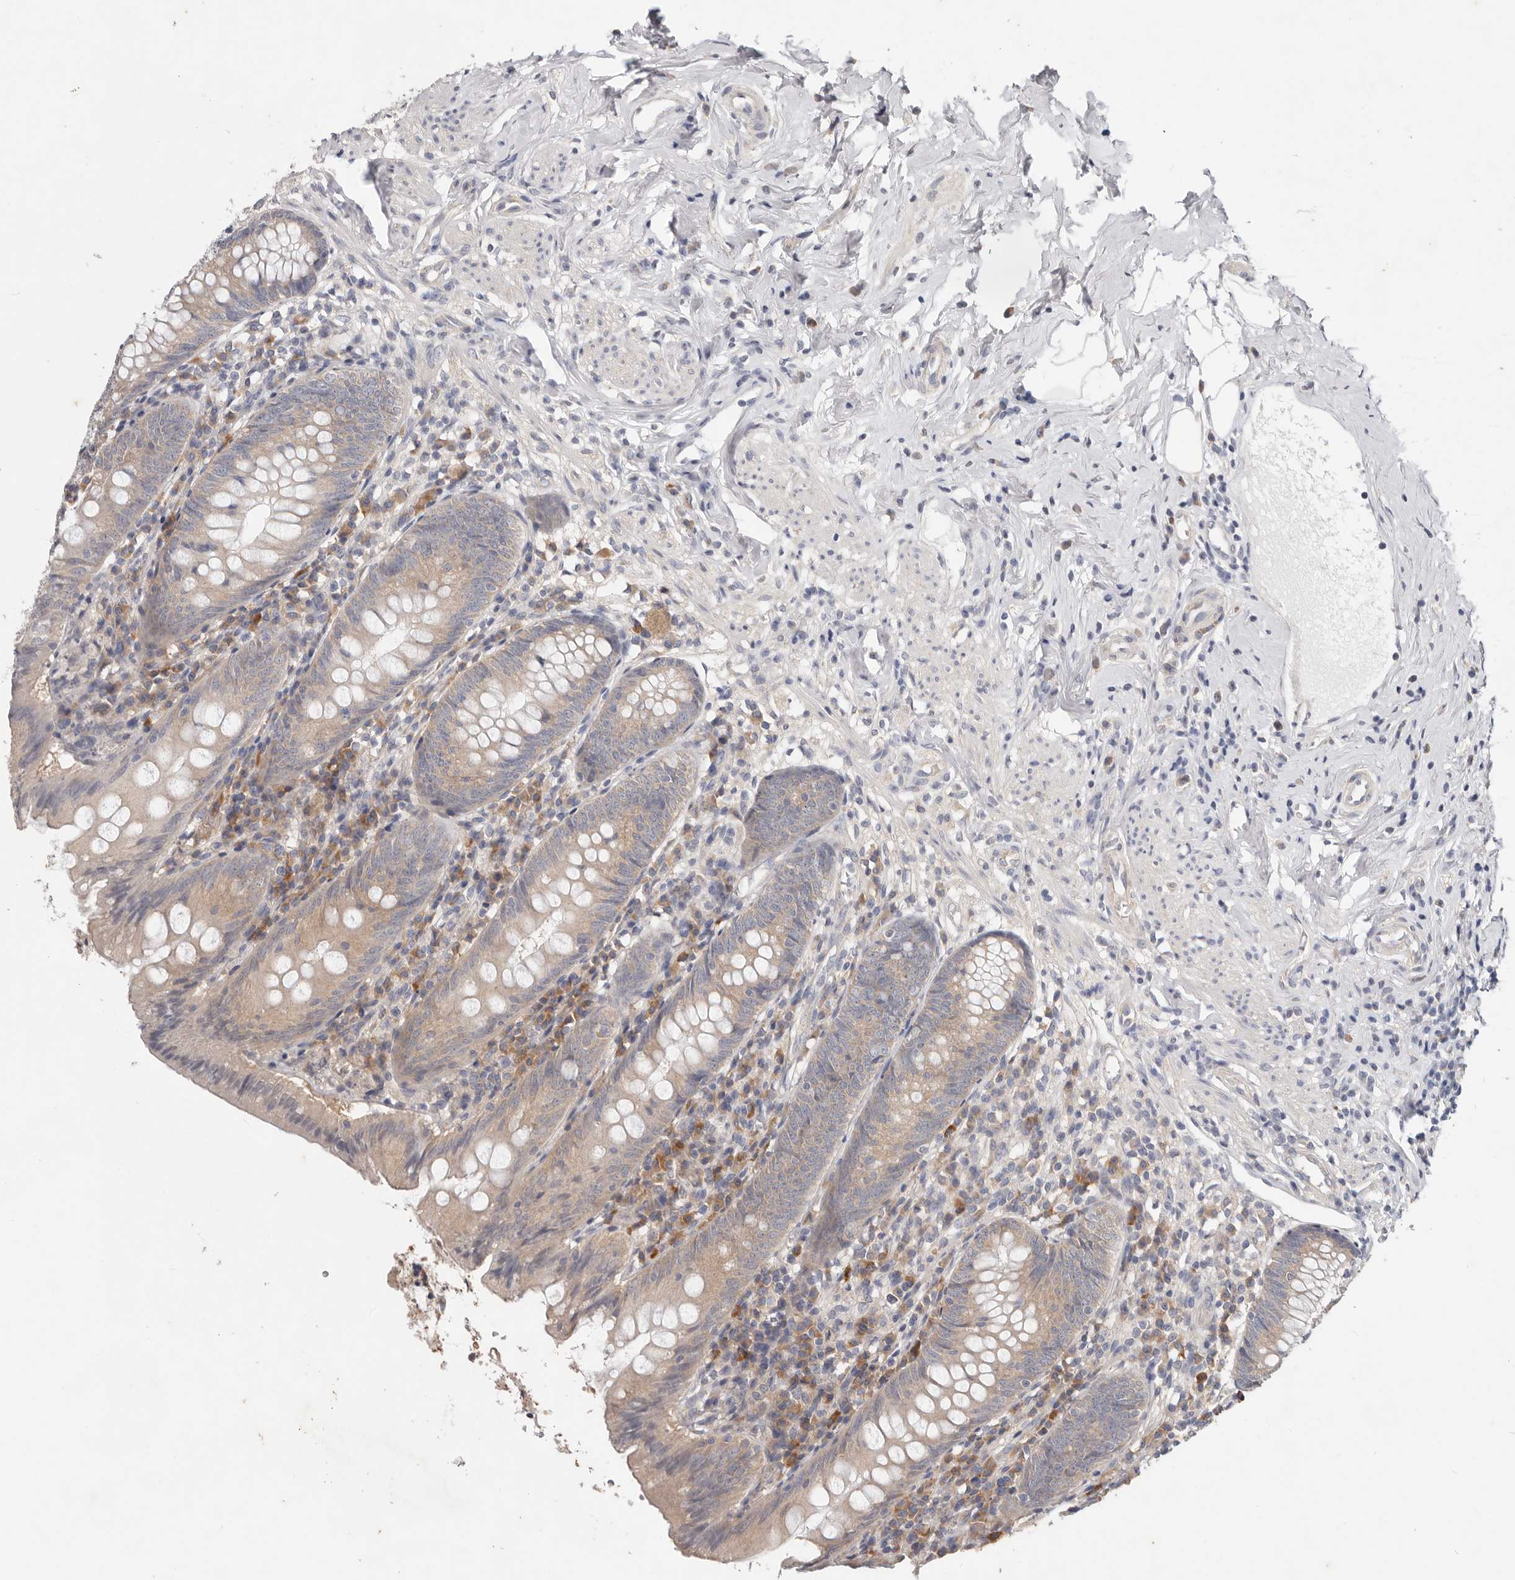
{"staining": {"intensity": "weak", "quantity": "25%-75%", "location": "cytoplasmic/membranous"}, "tissue": "appendix", "cell_type": "Glandular cells", "image_type": "normal", "snomed": [{"axis": "morphology", "description": "Normal tissue, NOS"}, {"axis": "topography", "description": "Appendix"}], "caption": "This micrograph displays immunohistochemistry staining of normal human appendix, with low weak cytoplasmic/membranous expression in approximately 25%-75% of glandular cells.", "gene": "WDR77", "patient": {"sex": "female", "age": 54}}